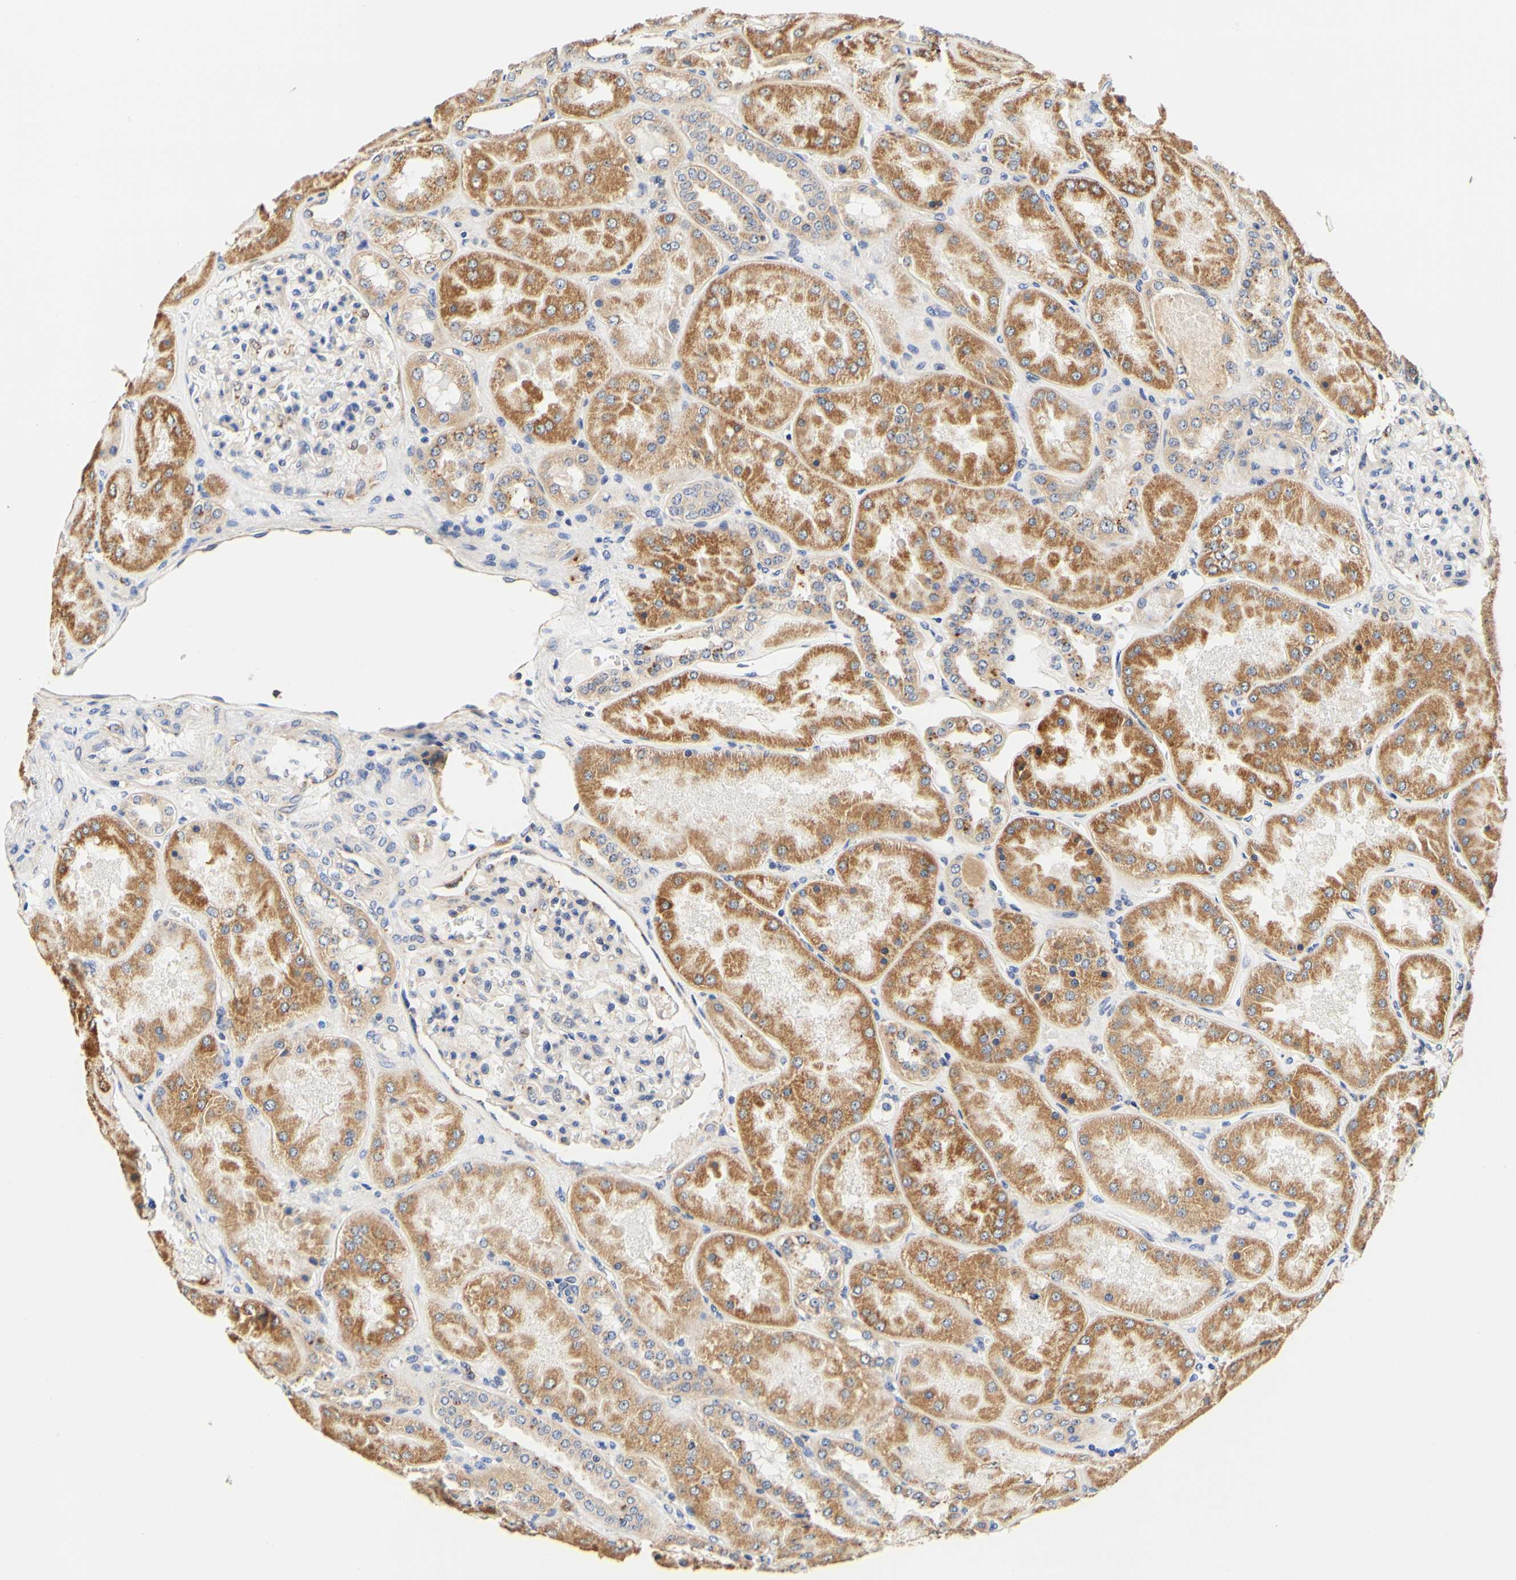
{"staining": {"intensity": "negative", "quantity": "none", "location": "none"}, "tissue": "kidney", "cell_type": "Cells in glomeruli", "image_type": "normal", "snomed": [{"axis": "morphology", "description": "Normal tissue, NOS"}, {"axis": "topography", "description": "Kidney"}], "caption": "High power microscopy micrograph of an immunohistochemistry micrograph of unremarkable kidney, revealing no significant positivity in cells in glomeruli.", "gene": "CAMK4", "patient": {"sex": "female", "age": 56}}